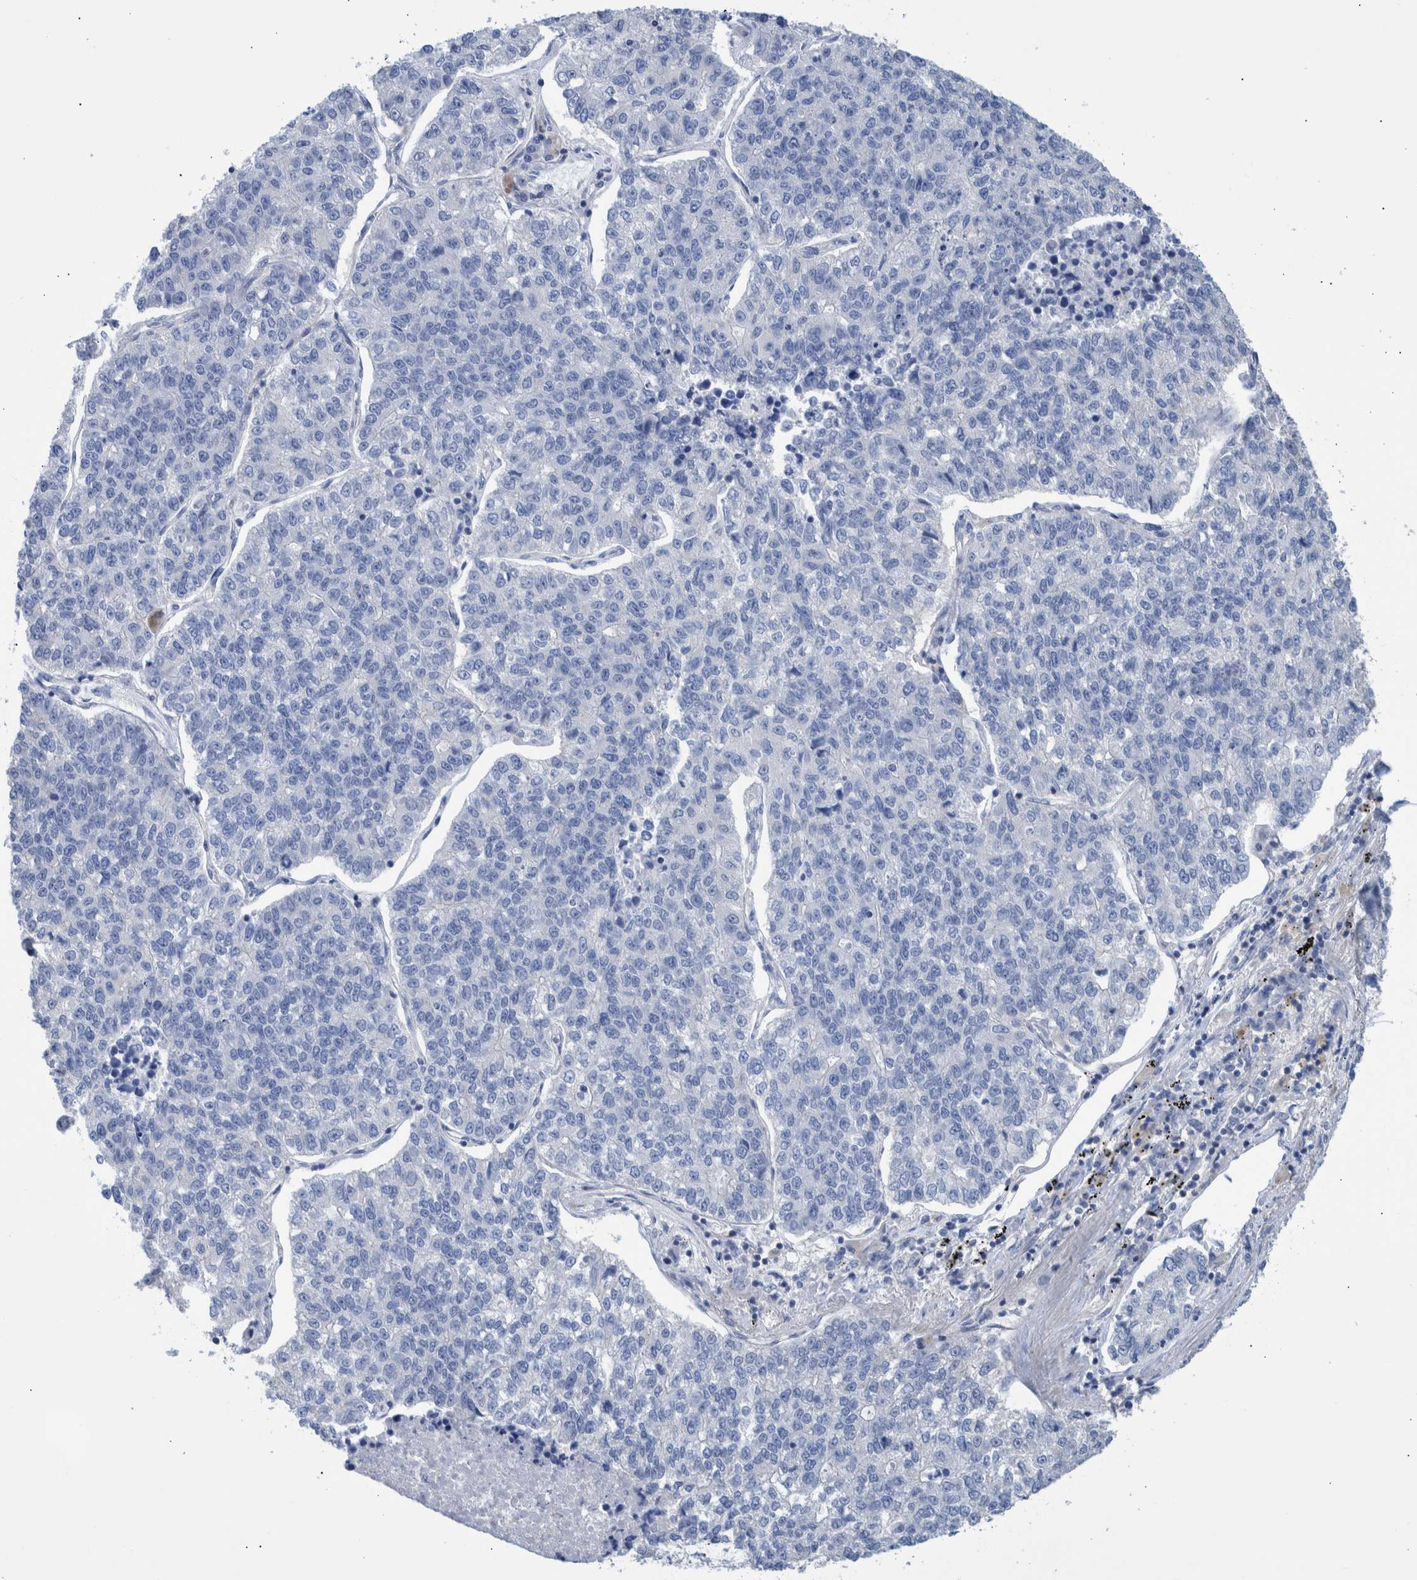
{"staining": {"intensity": "negative", "quantity": "none", "location": "none"}, "tissue": "lung cancer", "cell_type": "Tumor cells", "image_type": "cancer", "snomed": [{"axis": "morphology", "description": "Adenocarcinoma, NOS"}, {"axis": "topography", "description": "Lung"}], "caption": "Micrograph shows no protein staining in tumor cells of lung cancer tissue. (Brightfield microscopy of DAB immunohistochemistry (IHC) at high magnification).", "gene": "PPP3CC", "patient": {"sex": "male", "age": 49}}